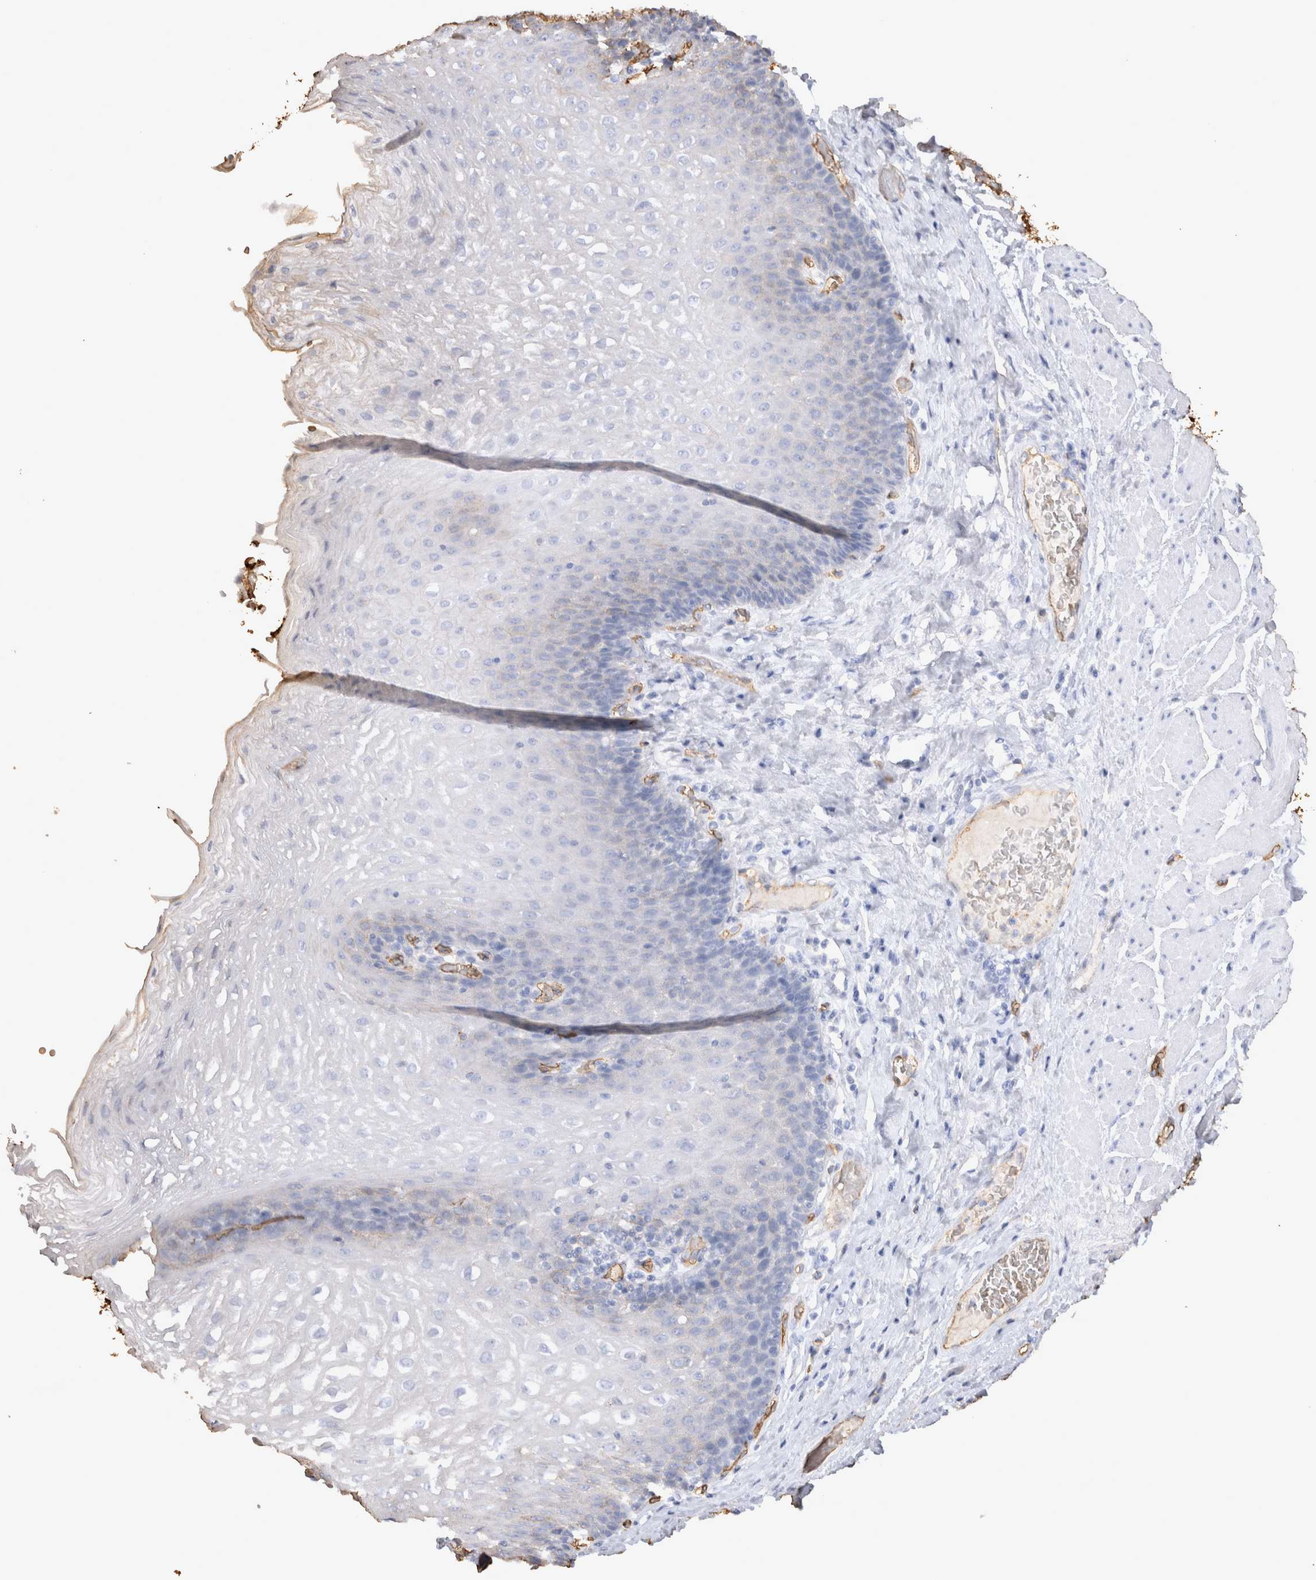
{"staining": {"intensity": "weak", "quantity": "<25%", "location": "cytoplasmic/membranous"}, "tissue": "esophagus", "cell_type": "Squamous epithelial cells", "image_type": "normal", "snomed": [{"axis": "morphology", "description": "Normal tissue, NOS"}, {"axis": "topography", "description": "Esophagus"}], "caption": "Immunohistochemistry image of normal esophagus: human esophagus stained with DAB displays no significant protein expression in squamous epithelial cells. (DAB immunohistochemistry visualized using brightfield microscopy, high magnification).", "gene": "IL17RC", "patient": {"sex": "female", "age": 66}}